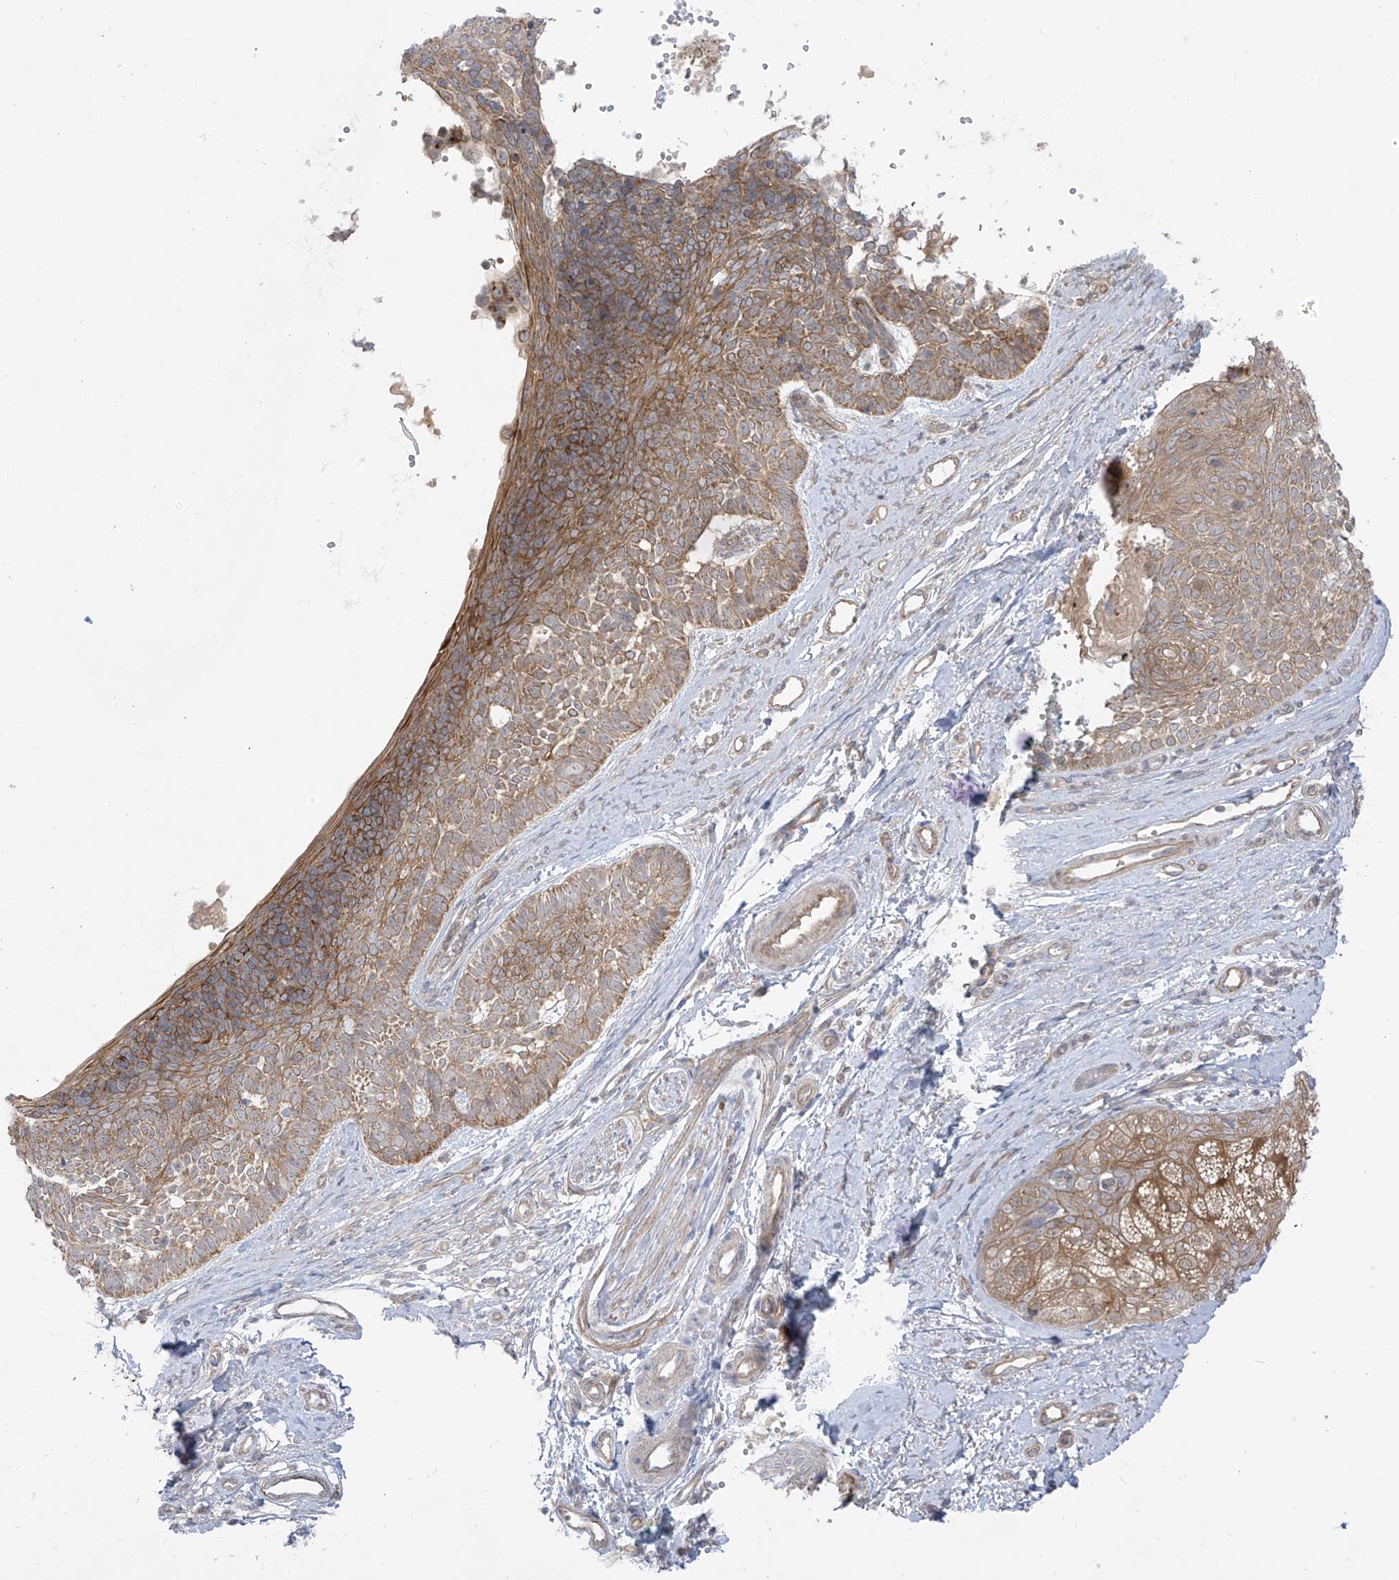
{"staining": {"intensity": "moderate", "quantity": ">75%", "location": "cytoplasmic/membranous"}, "tissue": "skin cancer", "cell_type": "Tumor cells", "image_type": "cancer", "snomed": [{"axis": "morphology", "description": "Basal cell carcinoma"}, {"axis": "topography", "description": "Skin"}], "caption": "Immunohistochemical staining of basal cell carcinoma (skin) demonstrates medium levels of moderate cytoplasmic/membranous staining in about >75% of tumor cells.", "gene": "EIPR1", "patient": {"sex": "female", "age": 81}}